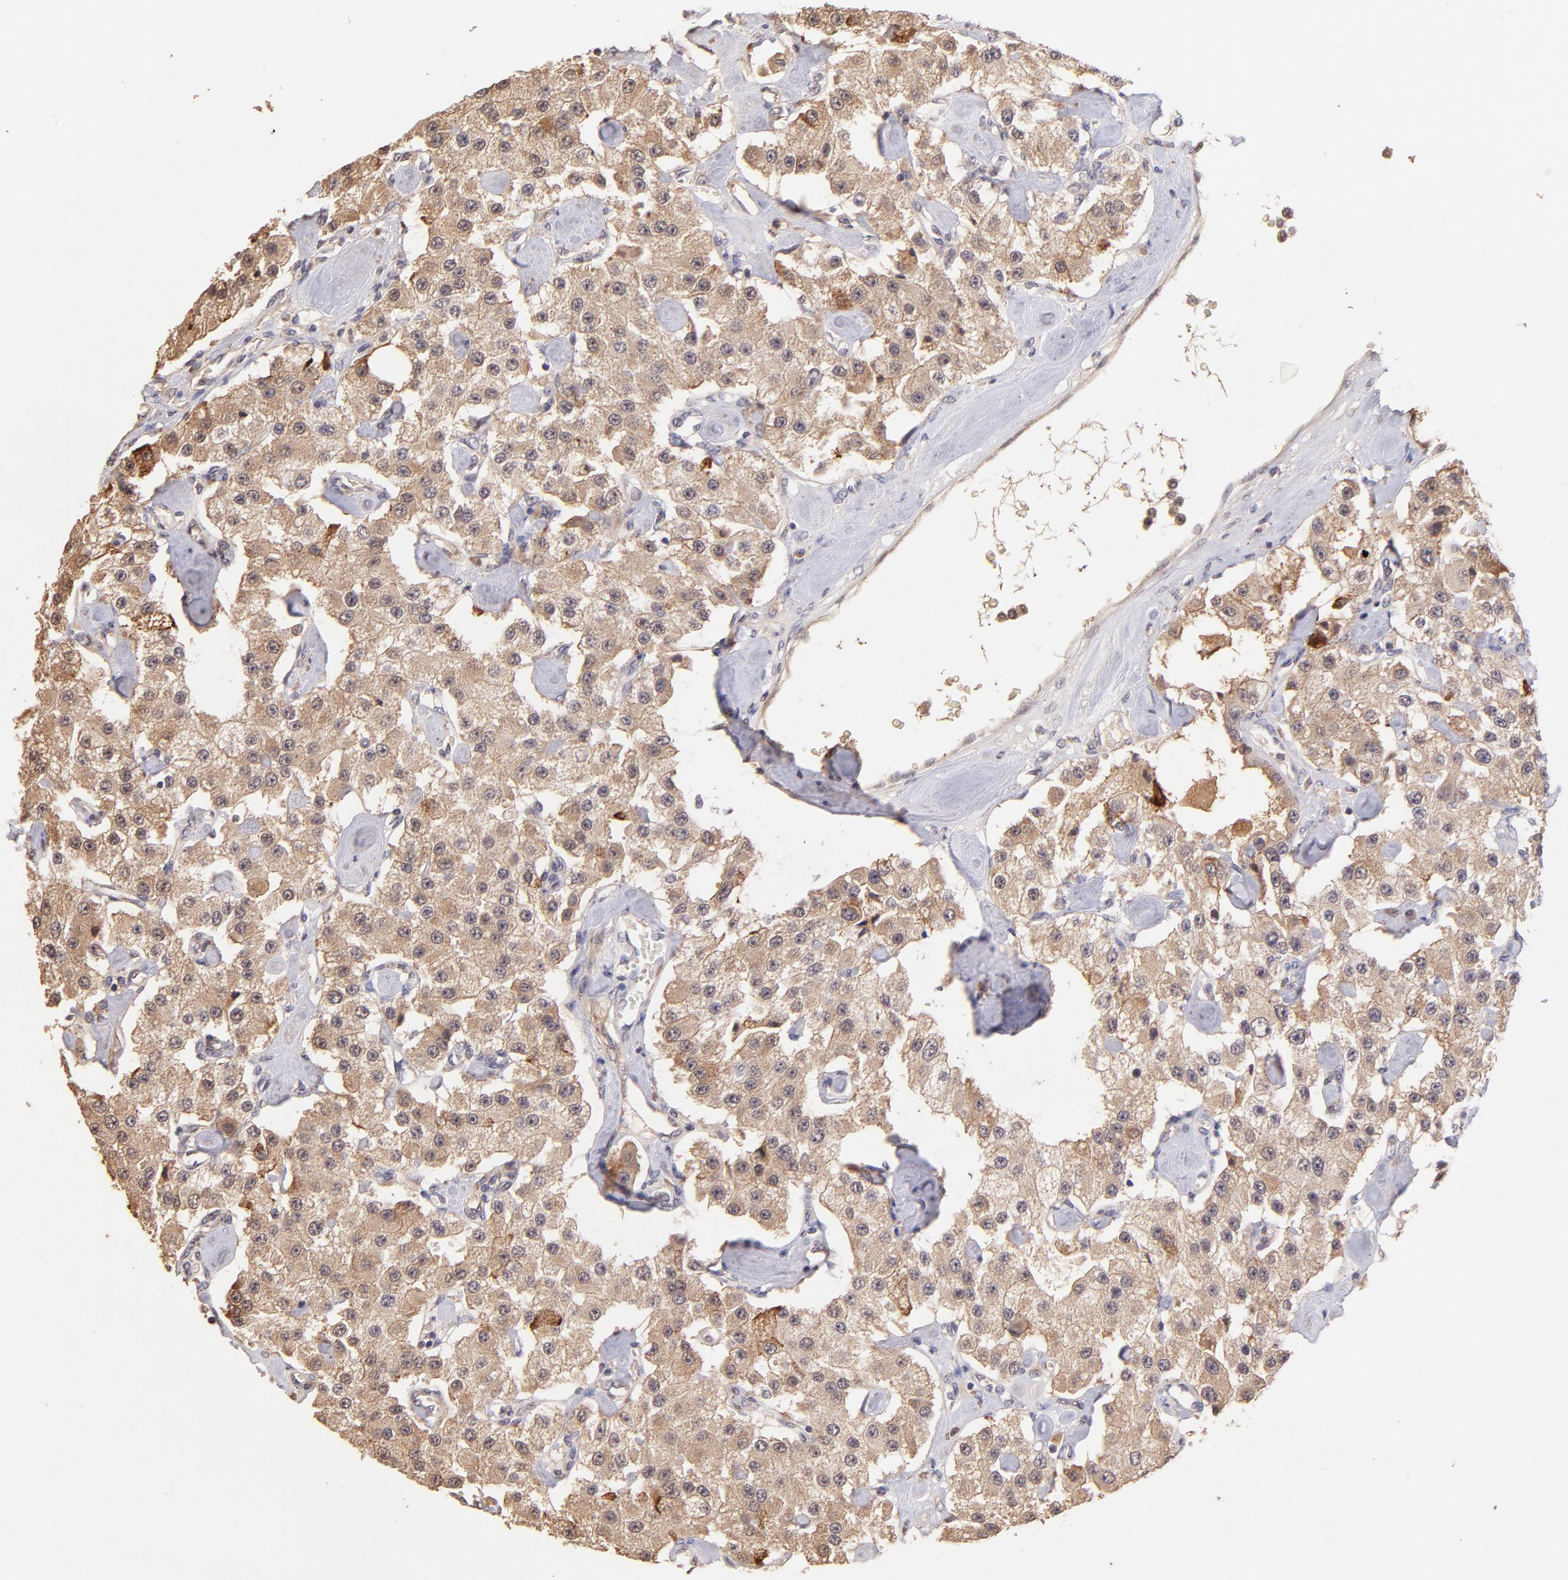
{"staining": {"intensity": "moderate", "quantity": ">75%", "location": "cytoplasmic/membranous"}, "tissue": "carcinoid", "cell_type": "Tumor cells", "image_type": "cancer", "snomed": [{"axis": "morphology", "description": "Carcinoid, malignant, NOS"}, {"axis": "topography", "description": "Pancreas"}], "caption": "Malignant carcinoid tissue displays moderate cytoplasmic/membranous expression in approximately >75% of tumor cells, visualized by immunohistochemistry.", "gene": "RNASEL", "patient": {"sex": "male", "age": 41}}